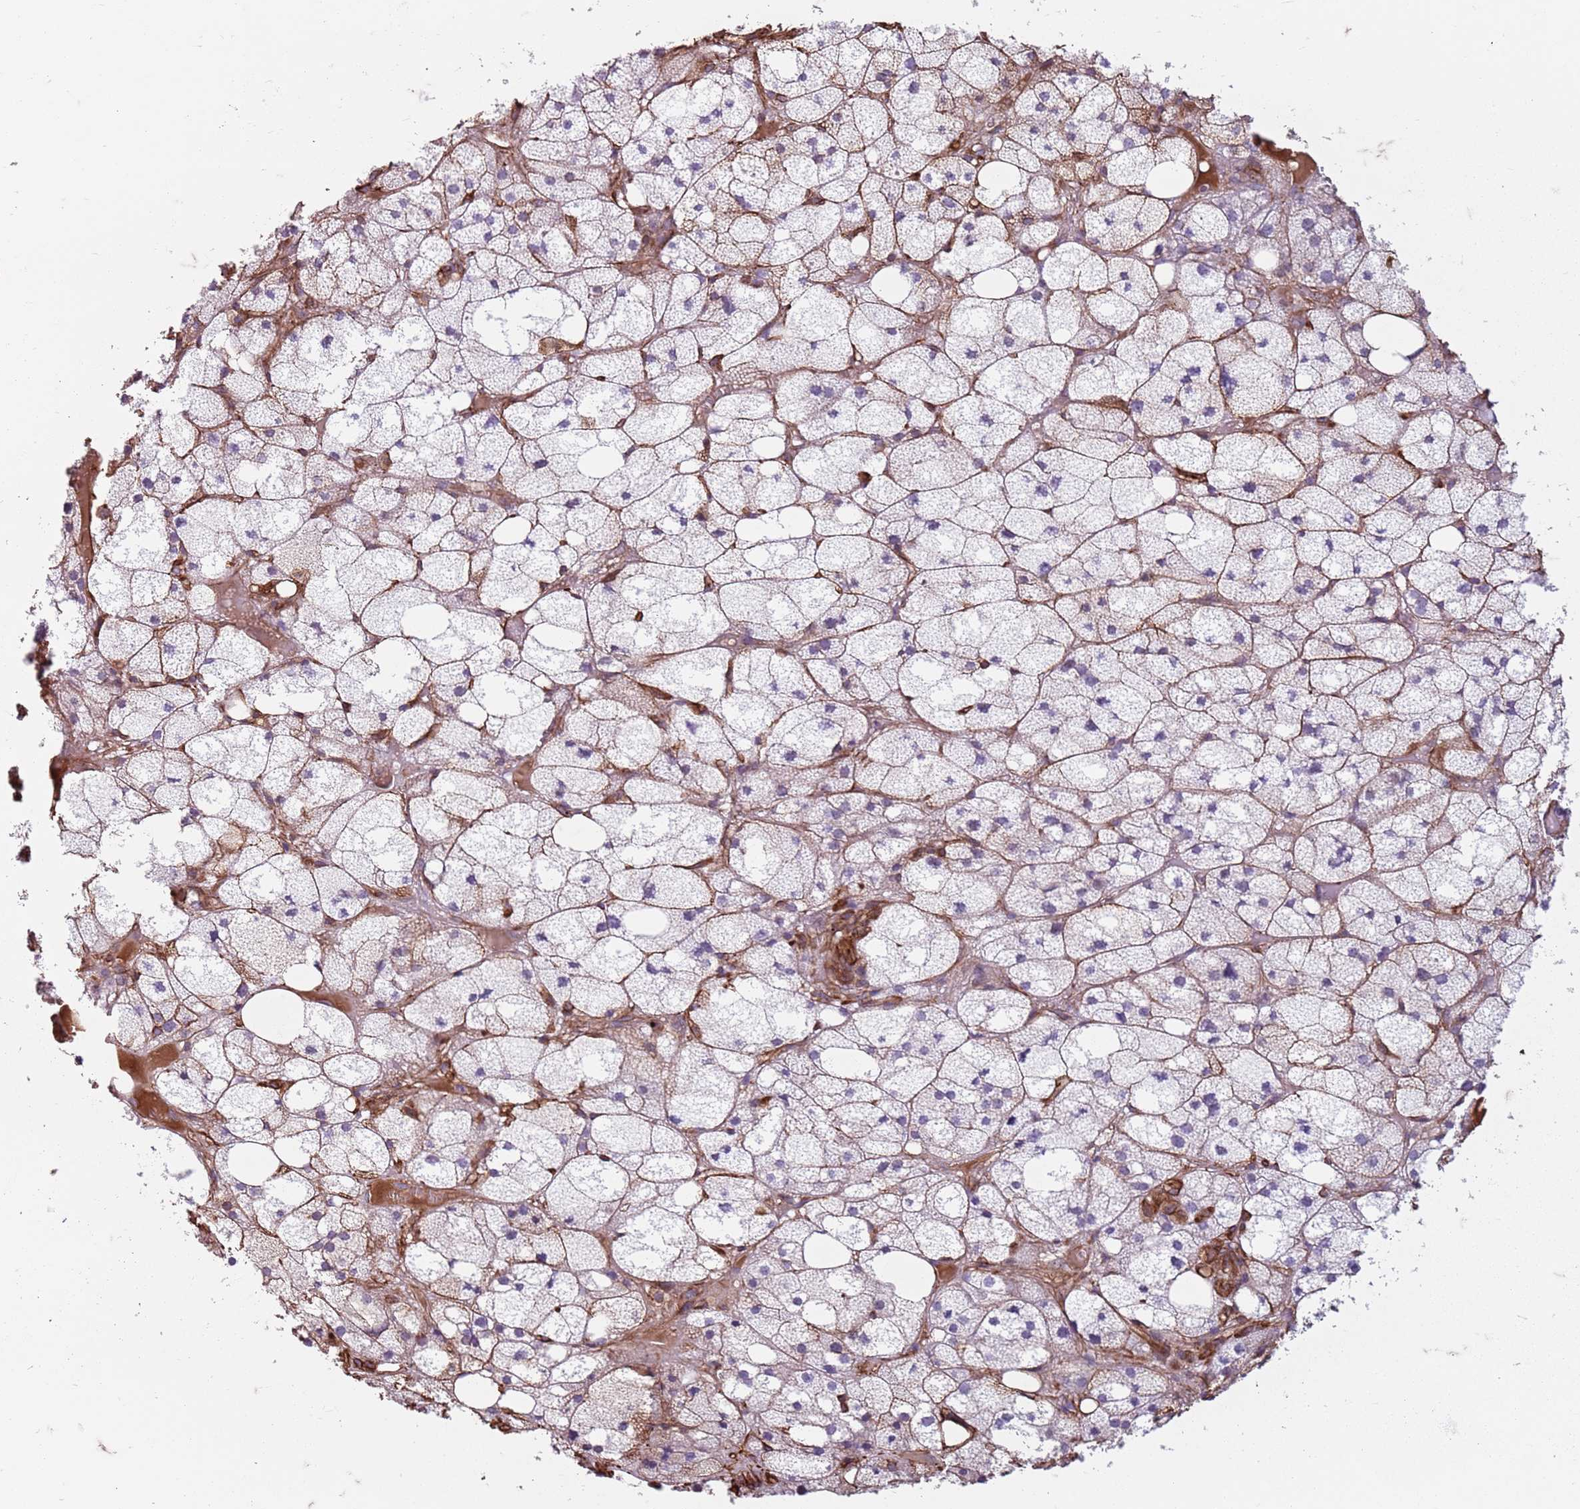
{"staining": {"intensity": "moderate", "quantity": "<25%", "location": "cytoplasmic/membranous"}, "tissue": "adrenal gland", "cell_type": "Glandular cells", "image_type": "normal", "snomed": [{"axis": "morphology", "description": "Normal tissue, NOS"}, {"axis": "topography", "description": "Adrenal gland"}], "caption": "Protein staining by IHC demonstrates moderate cytoplasmic/membranous expression in approximately <25% of glandular cells in unremarkable adrenal gland. The staining is performed using DAB (3,3'-diaminobenzidine) brown chromogen to label protein expression. The nuclei are counter-stained blue using hematoxylin.", "gene": "TAS2R38", "patient": {"sex": "female", "age": 61}}